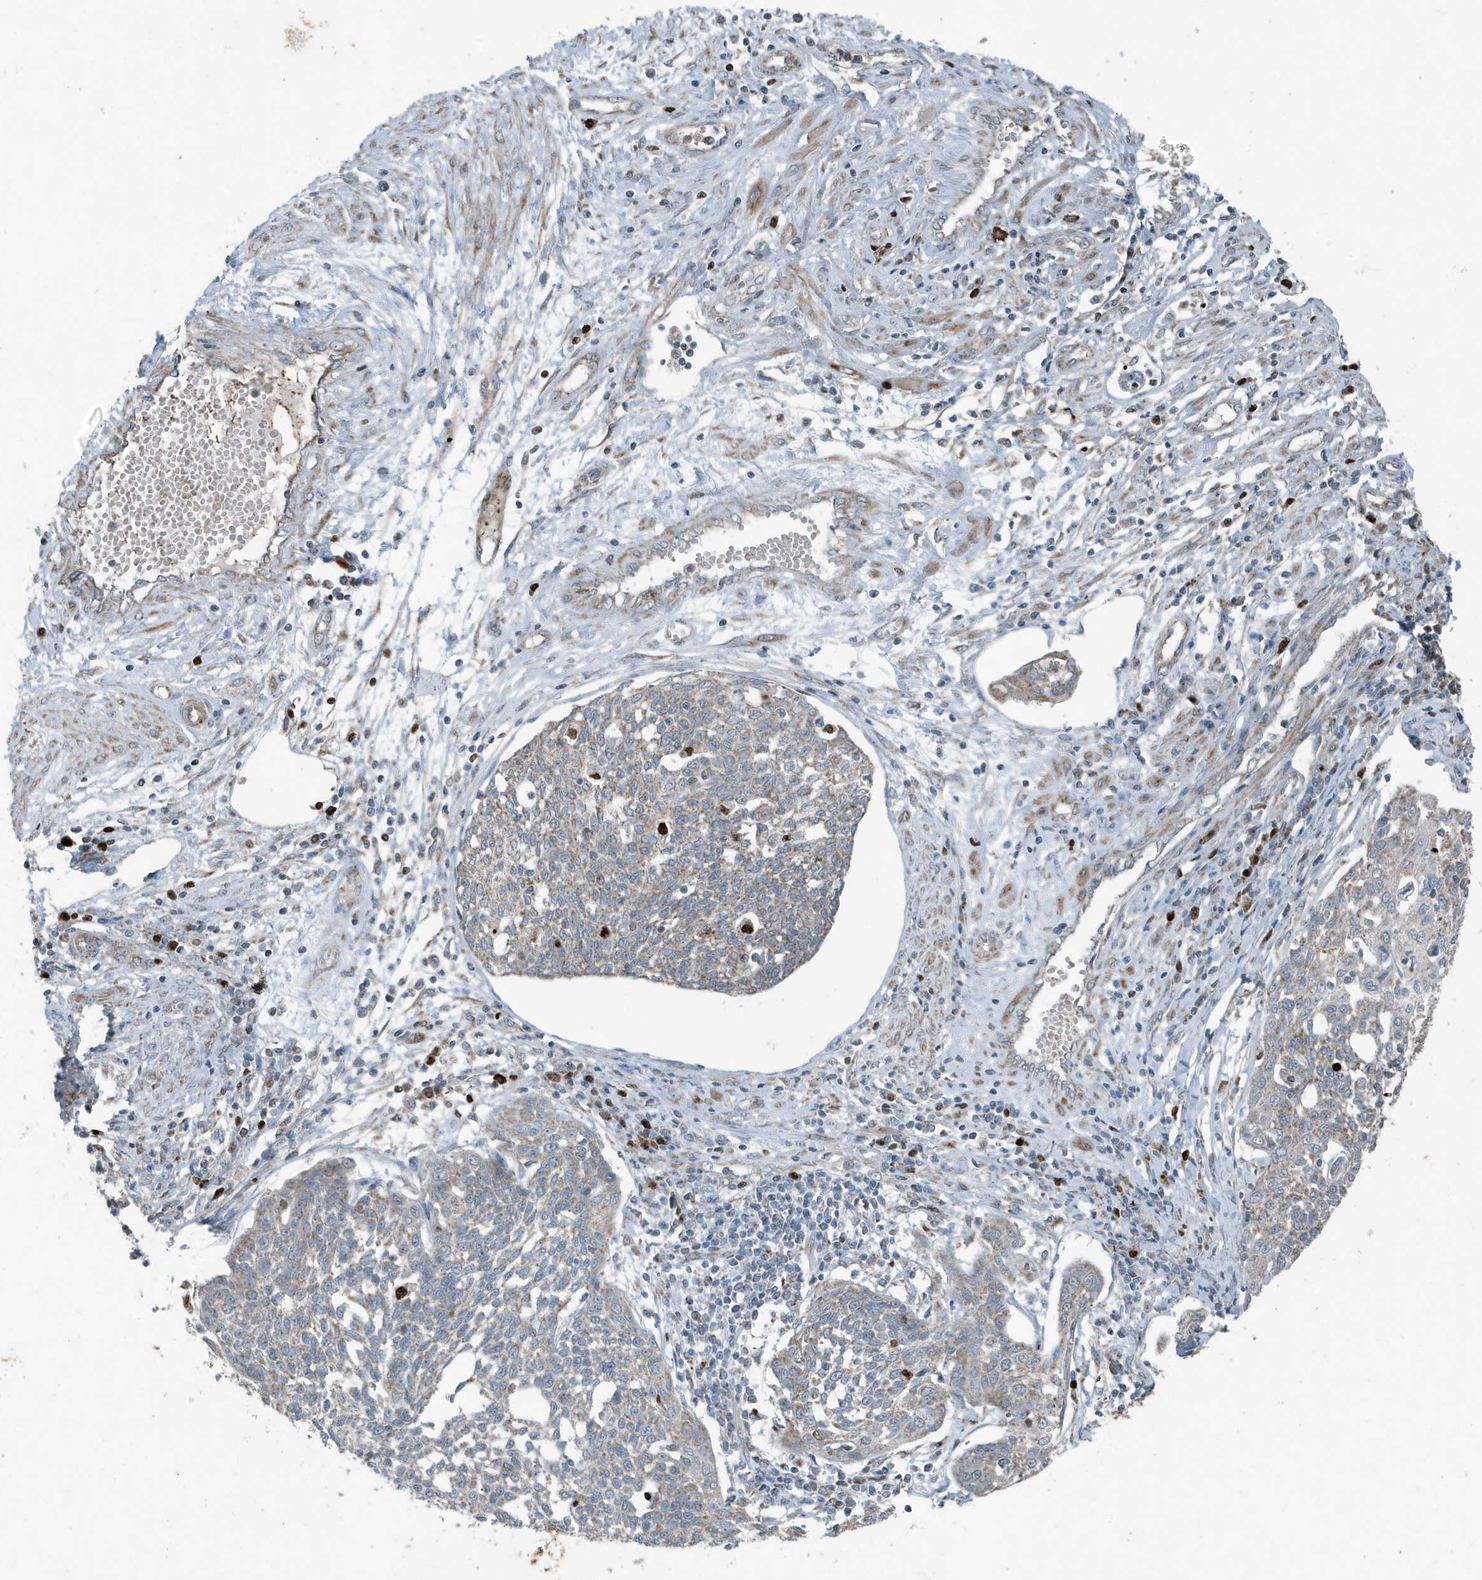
{"staining": {"intensity": "weak", "quantity": "25%-75%", "location": "cytoplasmic/membranous"}, "tissue": "cervical cancer", "cell_type": "Tumor cells", "image_type": "cancer", "snomed": [{"axis": "morphology", "description": "Squamous cell carcinoma, NOS"}, {"axis": "topography", "description": "Cervix"}], "caption": "Protein expression analysis of cervical squamous cell carcinoma exhibits weak cytoplasmic/membranous staining in about 25%-75% of tumor cells. The staining was performed using DAB (3,3'-diaminobenzidine), with brown indicating positive protein expression. Nuclei are stained blue with hematoxylin.", "gene": "MT-CYB", "patient": {"sex": "female", "age": 34}}